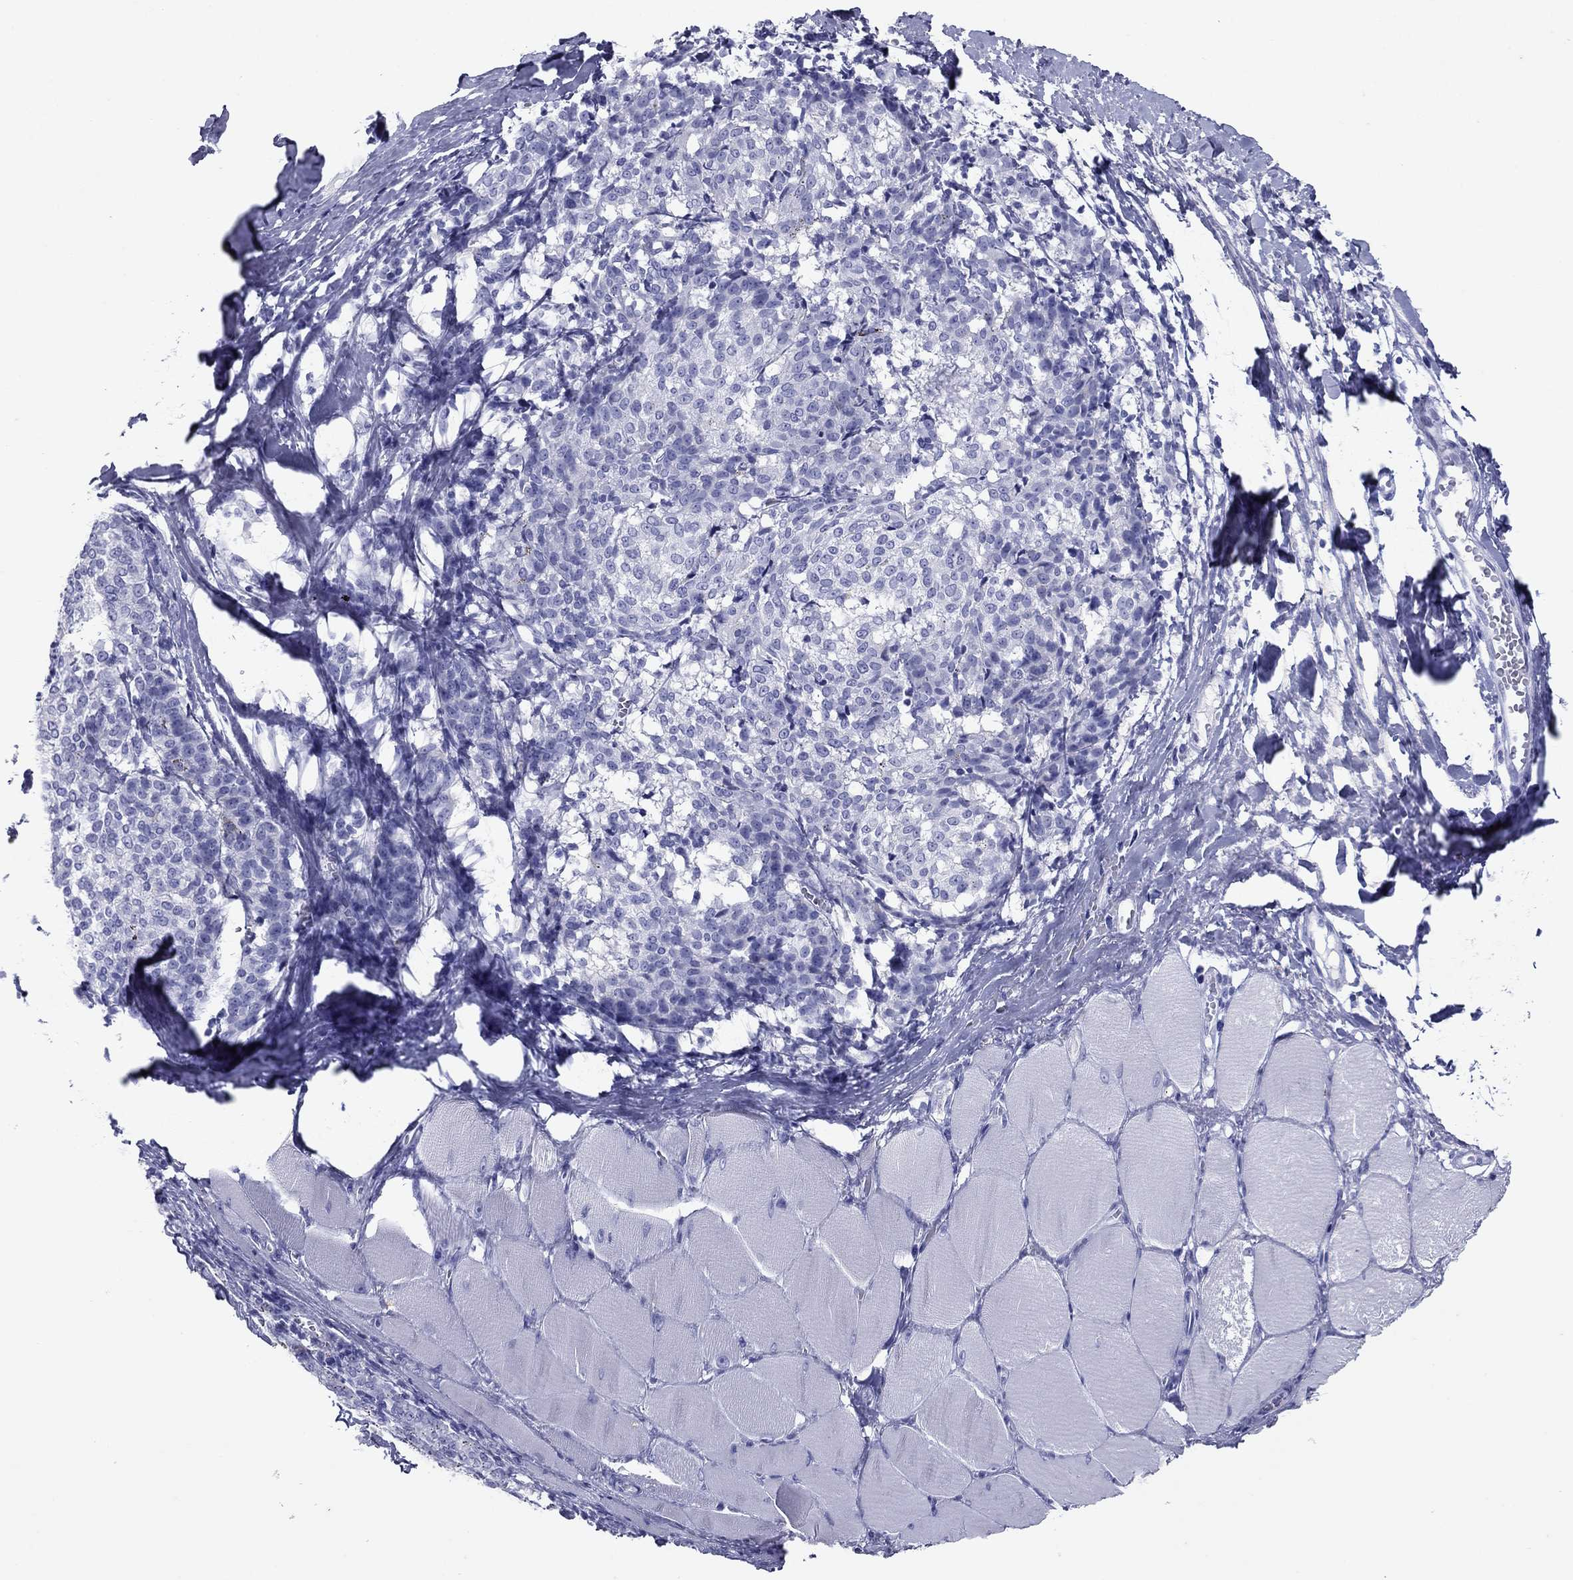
{"staining": {"intensity": "negative", "quantity": "none", "location": "none"}, "tissue": "melanoma", "cell_type": "Tumor cells", "image_type": "cancer", "snomed": [{"axis": "morphology", "description": "Malignant melanoma, NOS"}, {"axis": "topography", "description": "Skin"}], "caption": "The photomicrograph shows no staining of tumor cells in melanoma.", "gene": "ATP4A", "patient": {"sex": "female", "age": 72}}